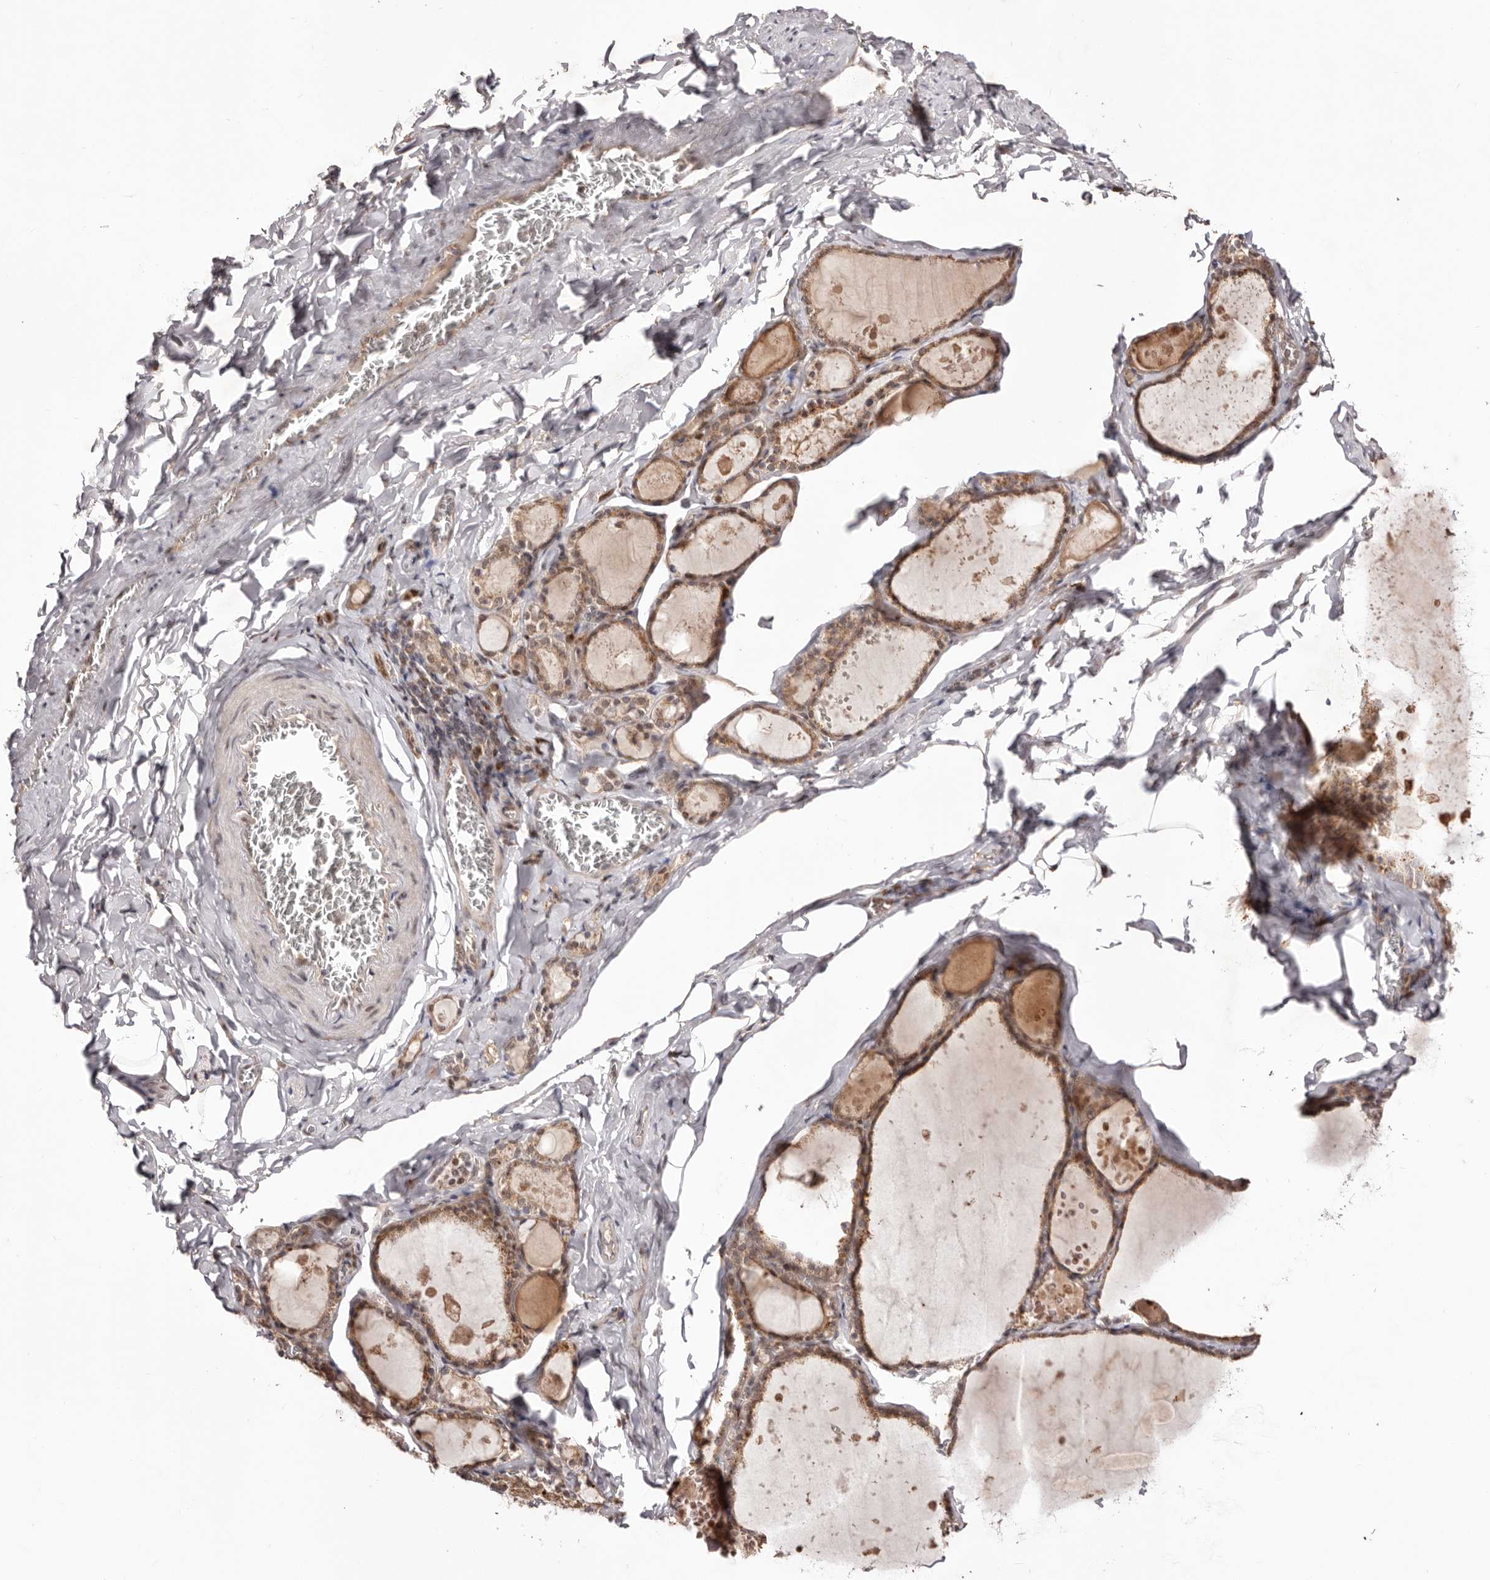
{"staining": {"intensity": "moderate", "quantity": ">75%", "location": "cytoplasmic/membranous,nuclear"}, "tissue": "thyroid gland", "cell_type": "Glandular cells", "image_type": "normal", "snomed": [{"axis": "morphology", "description": "Normal tissue, NOS"}, {"axis": "topography", "description": "Thyroid gland"}], "caption": "This is an image of IHC staining of benign thyroid gland, which shows moderate expression in the cytoplasmic/membranous,nuclear of glandular cells.", "gene": "EGR3", "patient": {"sex": "male", "age": 56}}